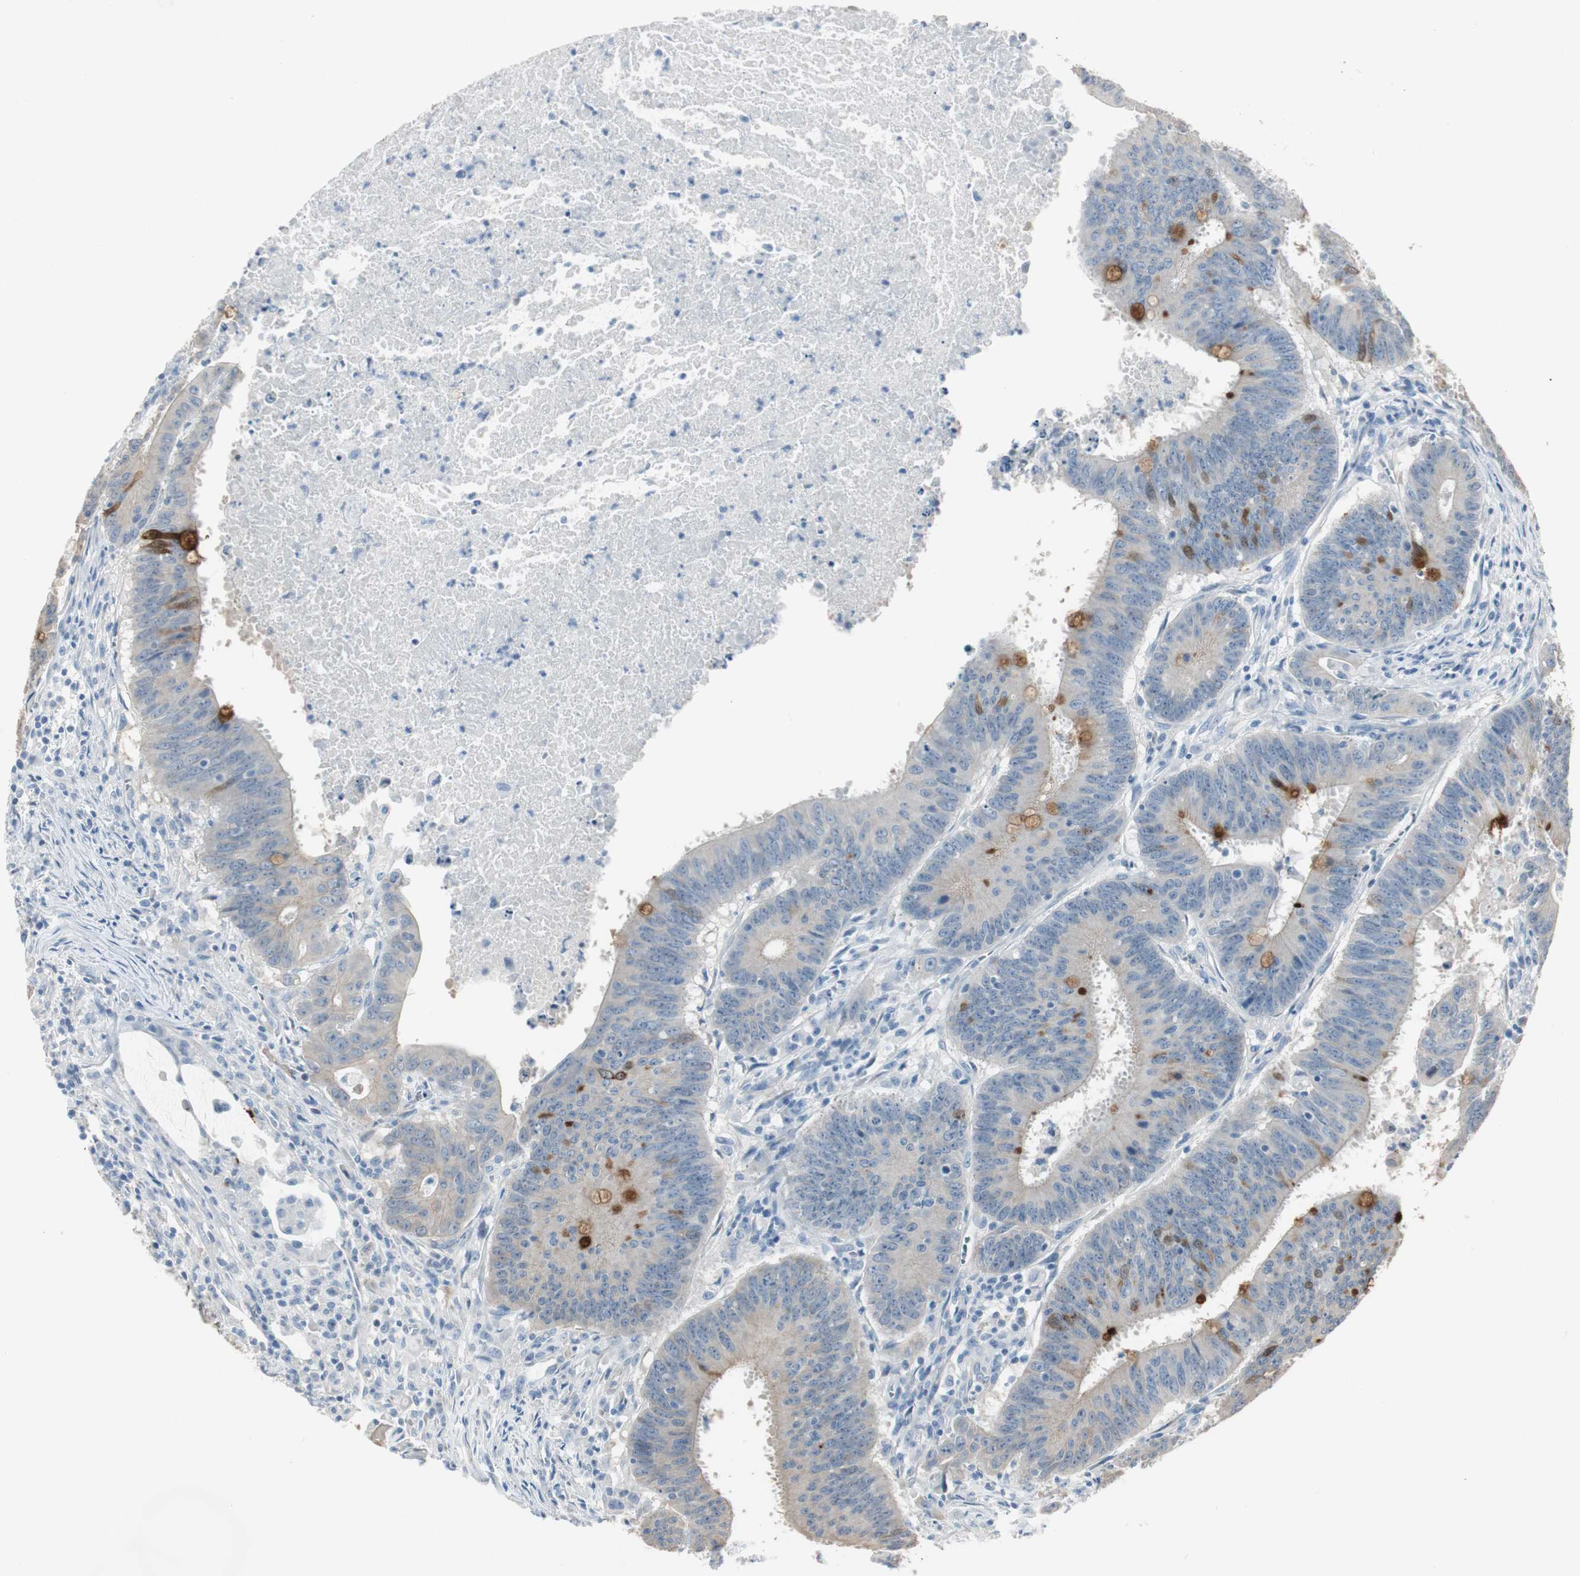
{"staining": {"intensity": "moderate", "quantity": "<25%", "location": "cytoplasmic/membranous"}, "tissue": "colorectal cancer", "cell_type": "Tumor cells", "image_type": "cancer", "snomed": [{"axis": "morphology", "description": "Adenocarcinoma, NOS"}, {"axis": "topography", "description": "Colon"}], "caption": "This is a histology image of immunohistochemistry (IHC) staining of colorectal cancer (adenocarcinoma), which shows moderate staining in the cytoplasmic/membranous of tumor cells.", "gene": "SPINK4", "patient": {"sex": "male", "age": 45}}